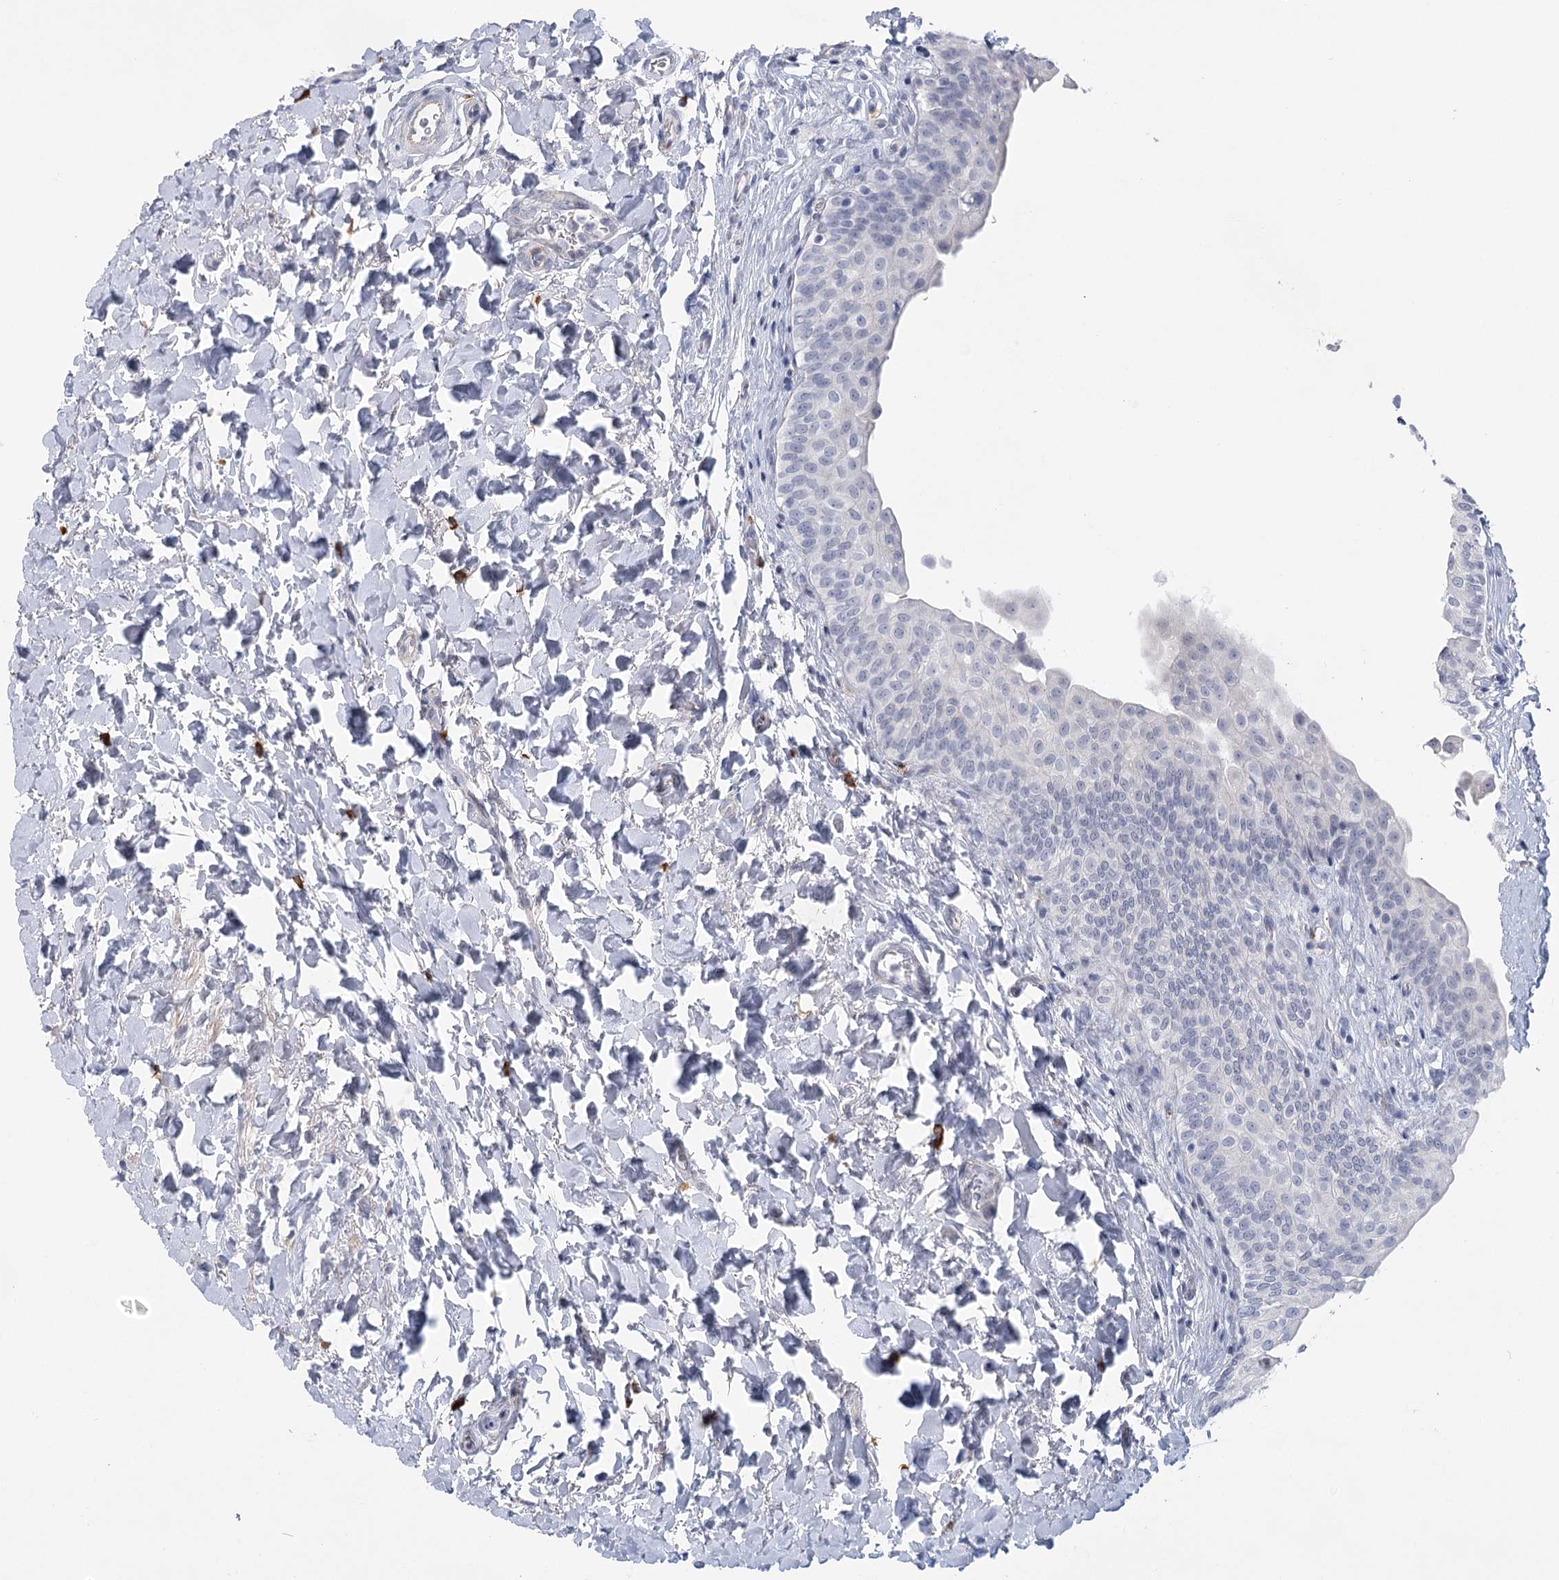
{"staining": {"intensity": "negative", "quantity": "none", "location": "none"}, "tissue": "urinary bladder", "cell_type": "Urothelial cells", "image_type": "normal", "snomed": [{"axis": "morphology", "description": "Normal tissue, NOS"}, {"axis": "topography", "description": "Urinary bladder"}], "caption": "Urothelial cells show no significant protein staining in unremarkable urinary bladder. Nuclei are stained in blue.", "gene": "FAM76B", "patient": {"sex": "male", "age": 83}}